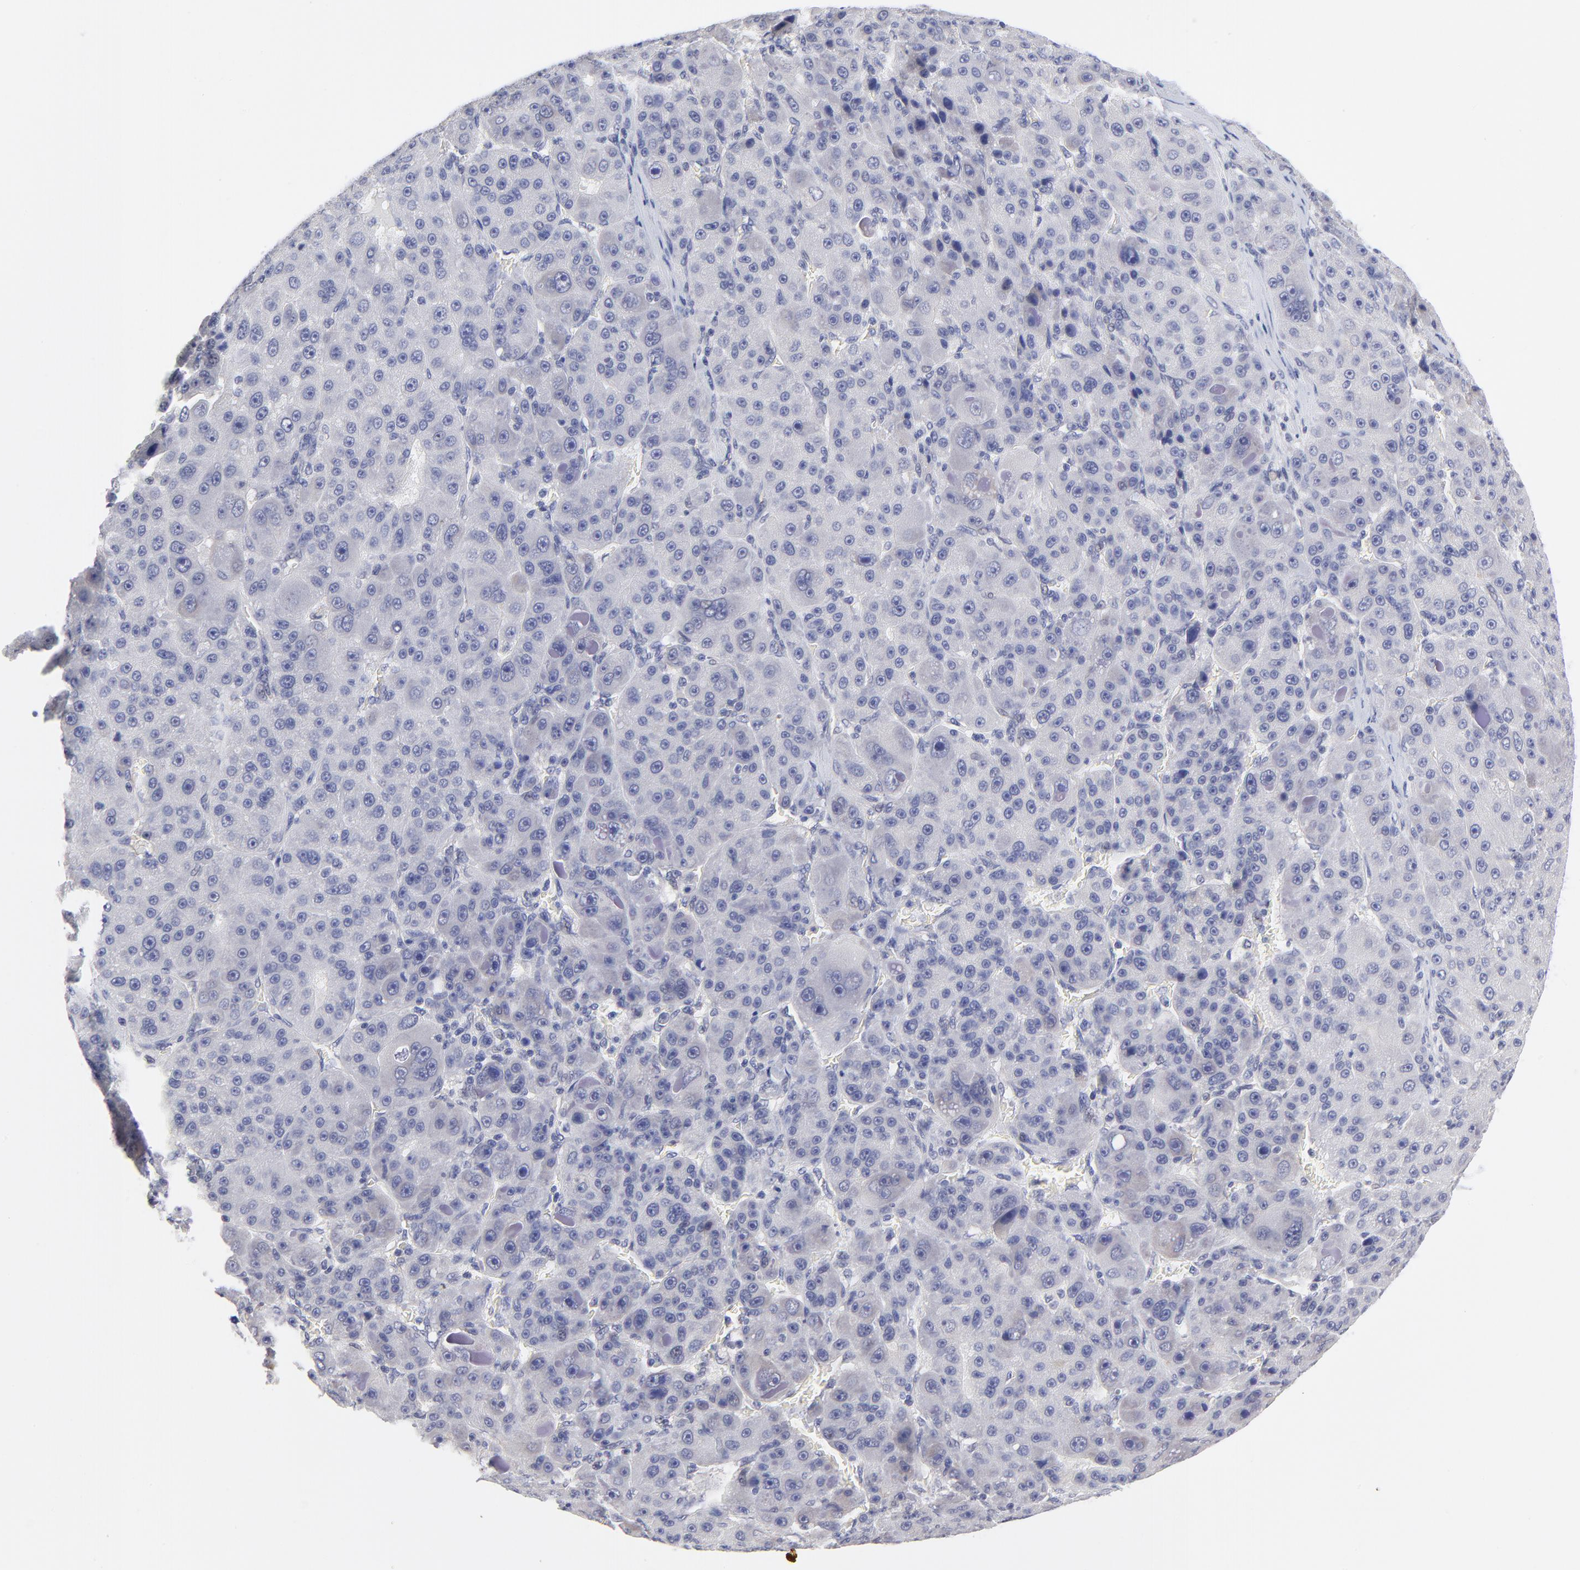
{"staining": {"intensity": "negative", "quantity": "none", "location": "none"}, "tissue": "liver cancer", "cell_type": "Tumor cells", "image_type": "cancer", "snomed": [{"axis": "morphology", "description": "Carcinoma, Hepatocellular, NOS"}, {"axis": "topography", "description": "Liver"}], "caption": "Histopathology image shows no significant protein positivity in tumor cells of hepatocellular carcinoma (liver). The staining is performed using DAB (3,3'-diaminobenzidine) brown chromogen with nuclei counter-stained in using hematoxylin.", "gene": "FBXO8", "patient": {"sex": "male", "age": 76}}